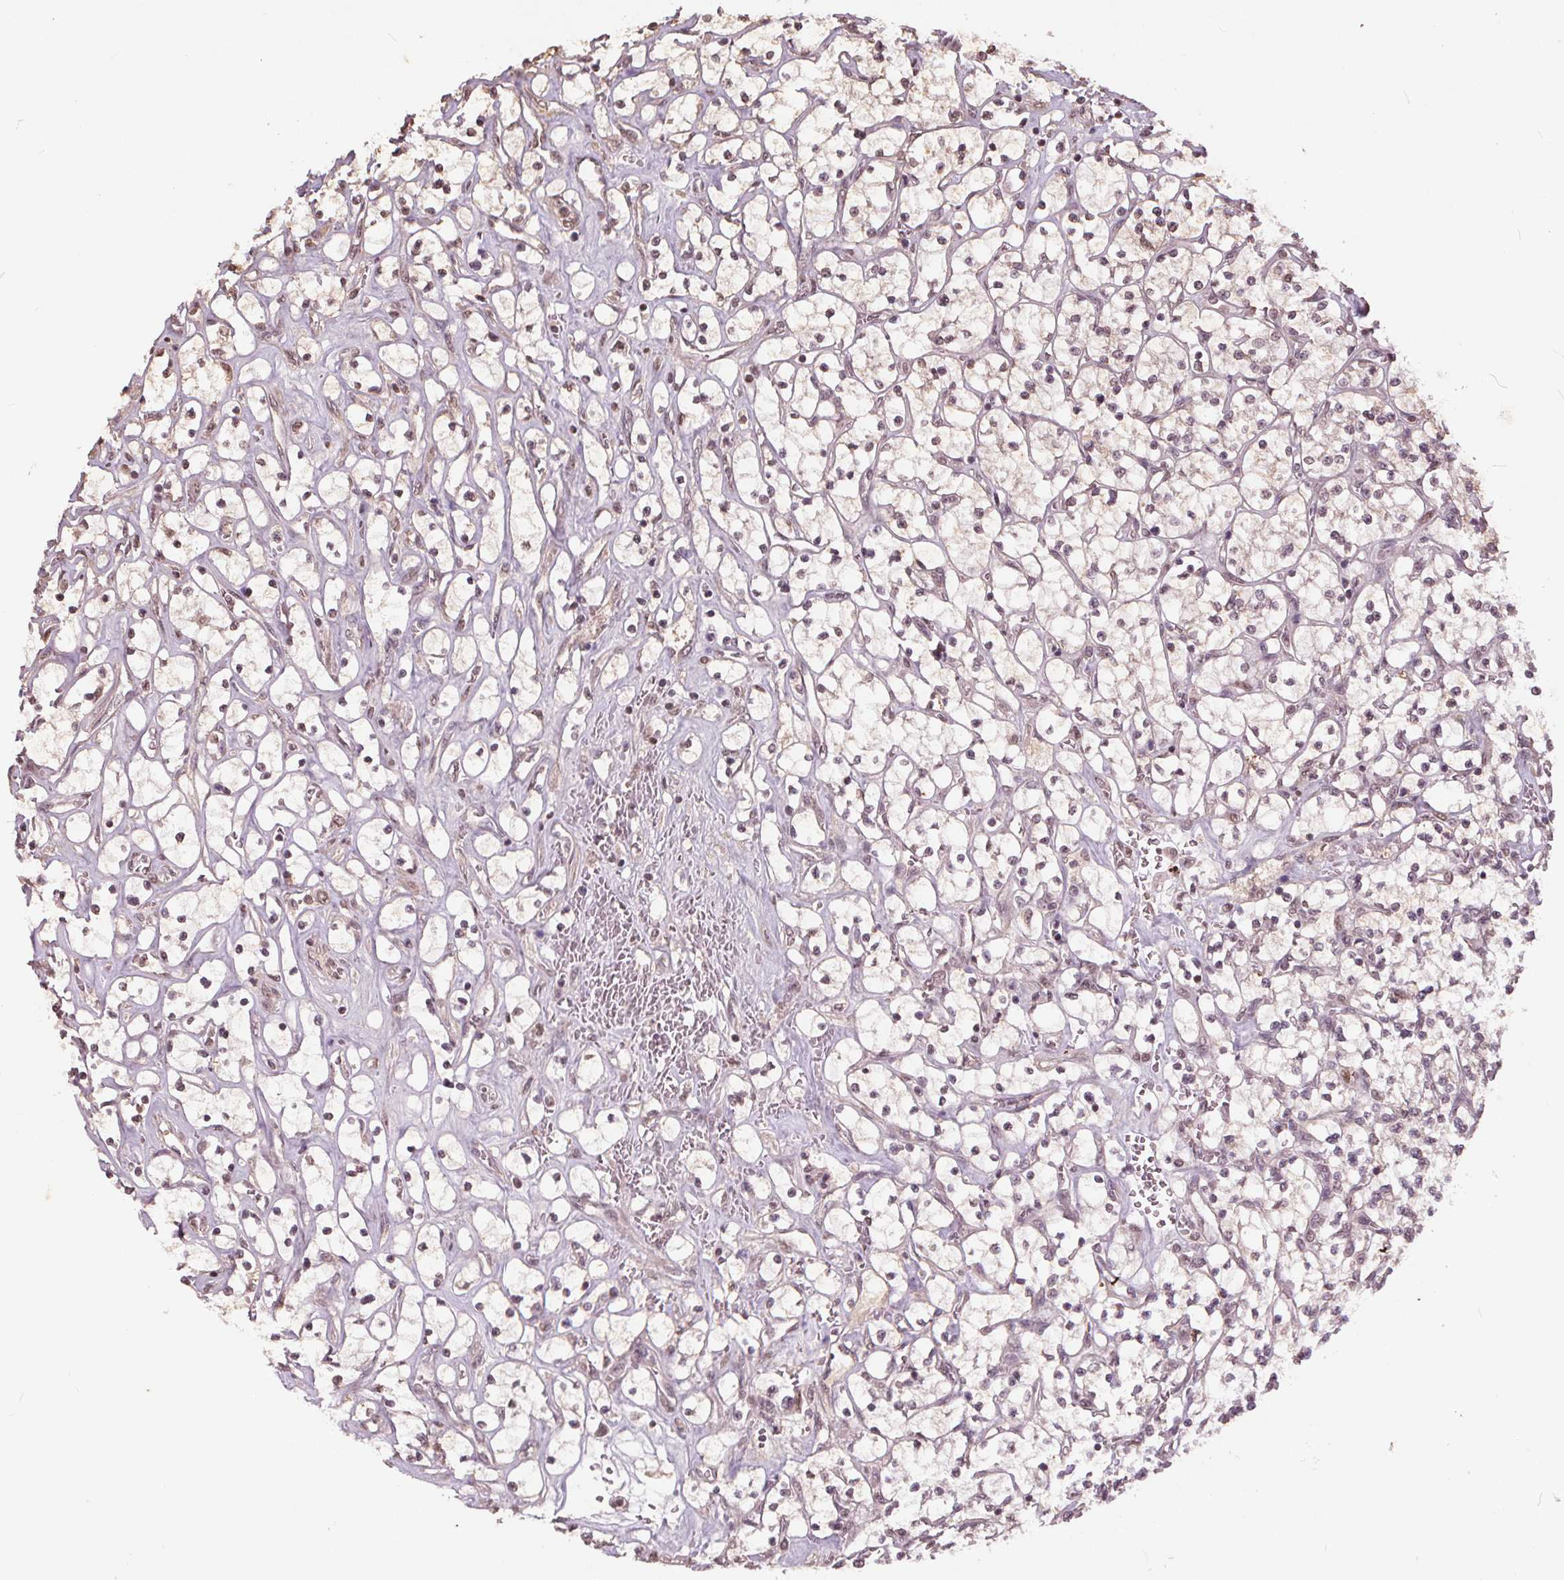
{"staining": {"intensity": "weak", "quantity": "<25%", "location": "cytoplasmic/membranous,nuclear"}, "tissue": "renal cancer", "cell_type": "Tumor cells", "image_type": "cancer", "snomed": [{"axis": "morphology", "description": "Adenocarcinoma, NOS"}, {"axis": "topography", "description": "Kidney"}], "caption": "High magnification brightfield microscopy of renal adenocarcinoma stained with DAB (brown) and counterstained with hematoxylin (blue): tumor cells show no significant expression.", "gene": "DNMT3B", "patient": {"sex": "female", "age": 64}}